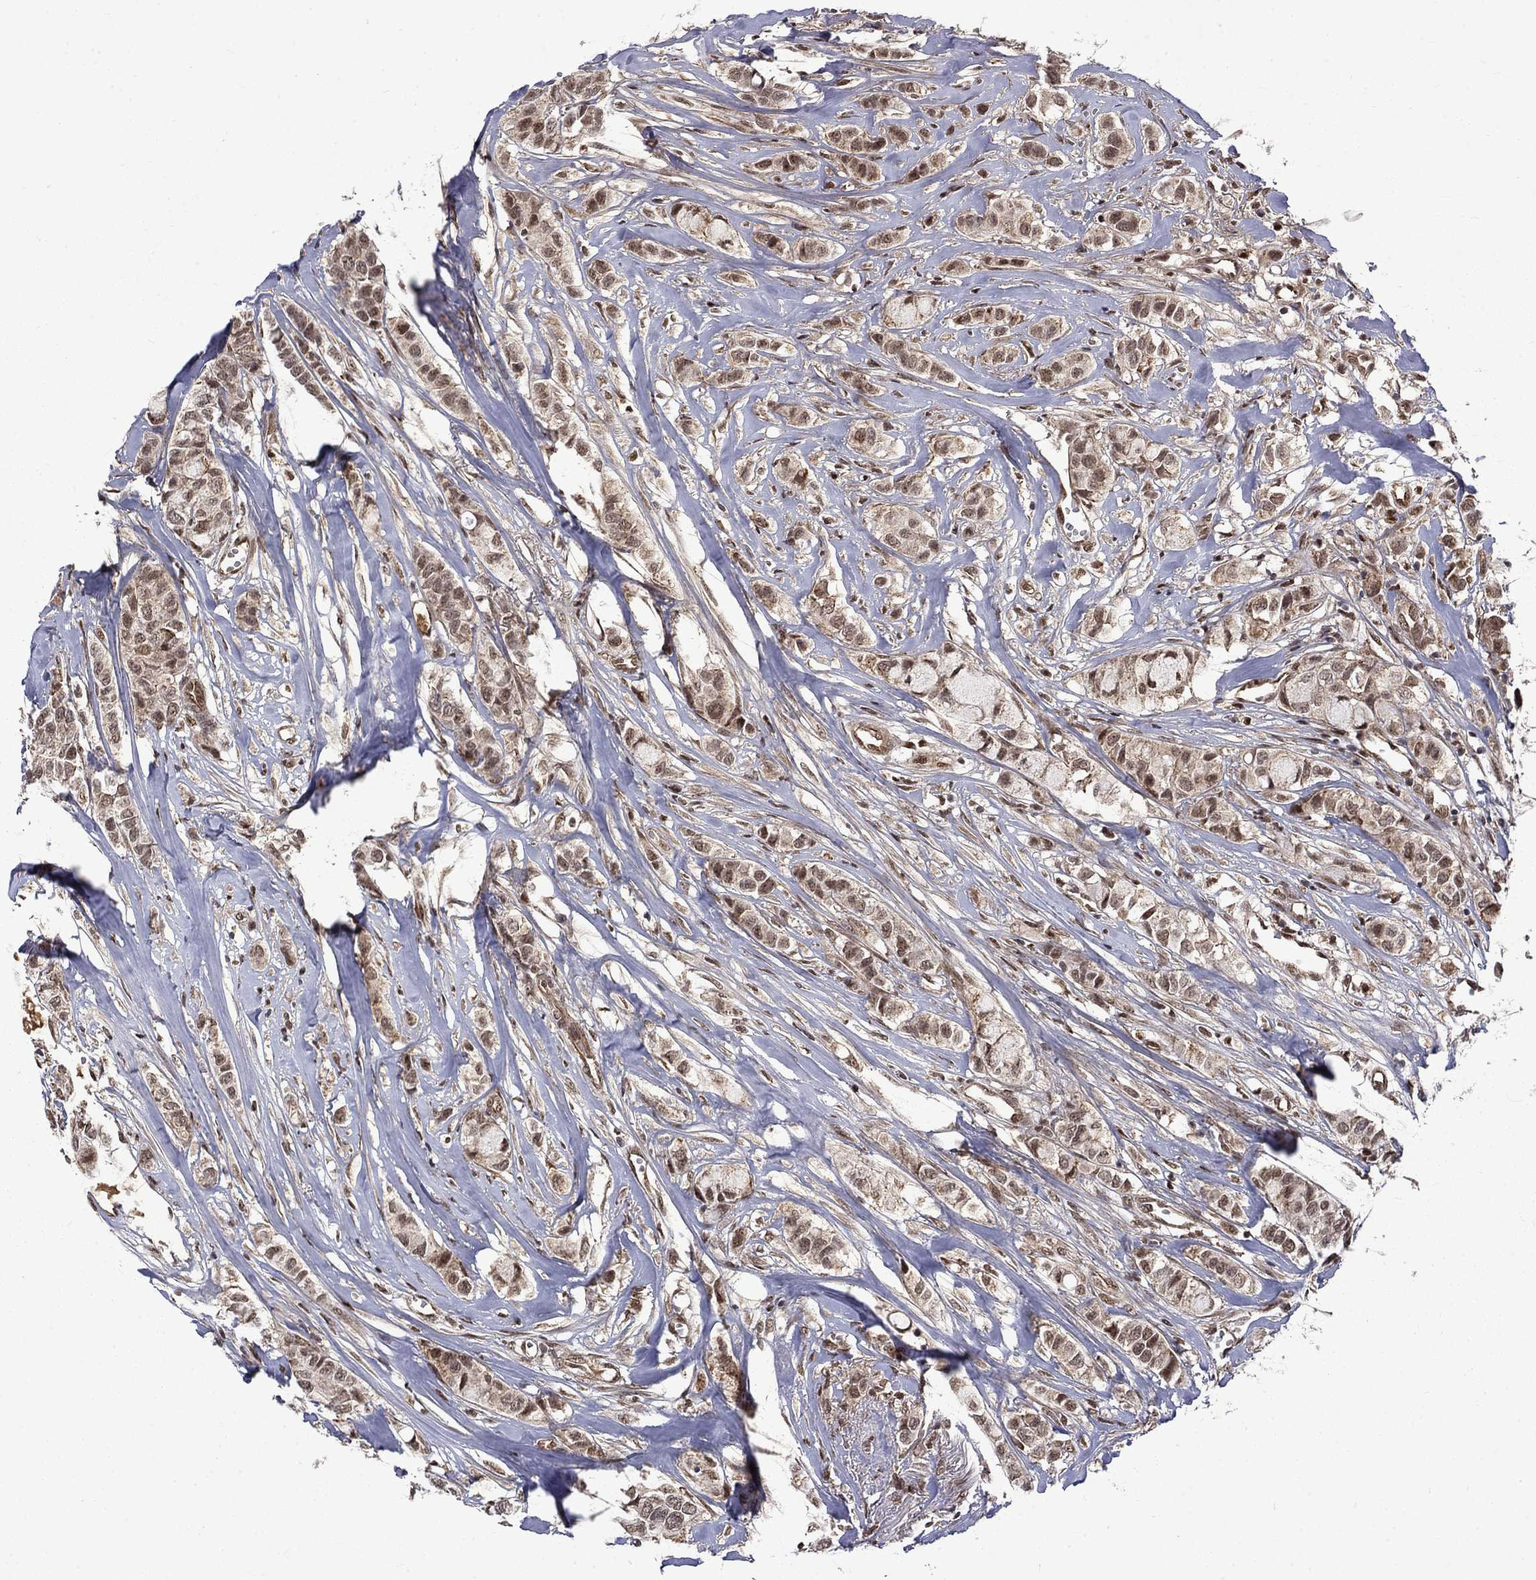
{"staining": {"intensity": "moderate", "quantity": ">75%", "location": "nuclear"}, "tissue": "breast cancer", "cell_type": "Tumor cells", "image_type": "cancer", "snomed": [{"axis": "morphology", "description": "Duct carcinoma"}, {"axis": "topography", "description": "Breast"}], "caption": "Approximately >75% of tumor cells in human breast cancer (intraductal carcinoma) reveal moderate nuclear protein expression as visualized by brown immunohistochemical staining.", "gene": "KPNA3", "patient": {"sex": "female", "age": 85}}